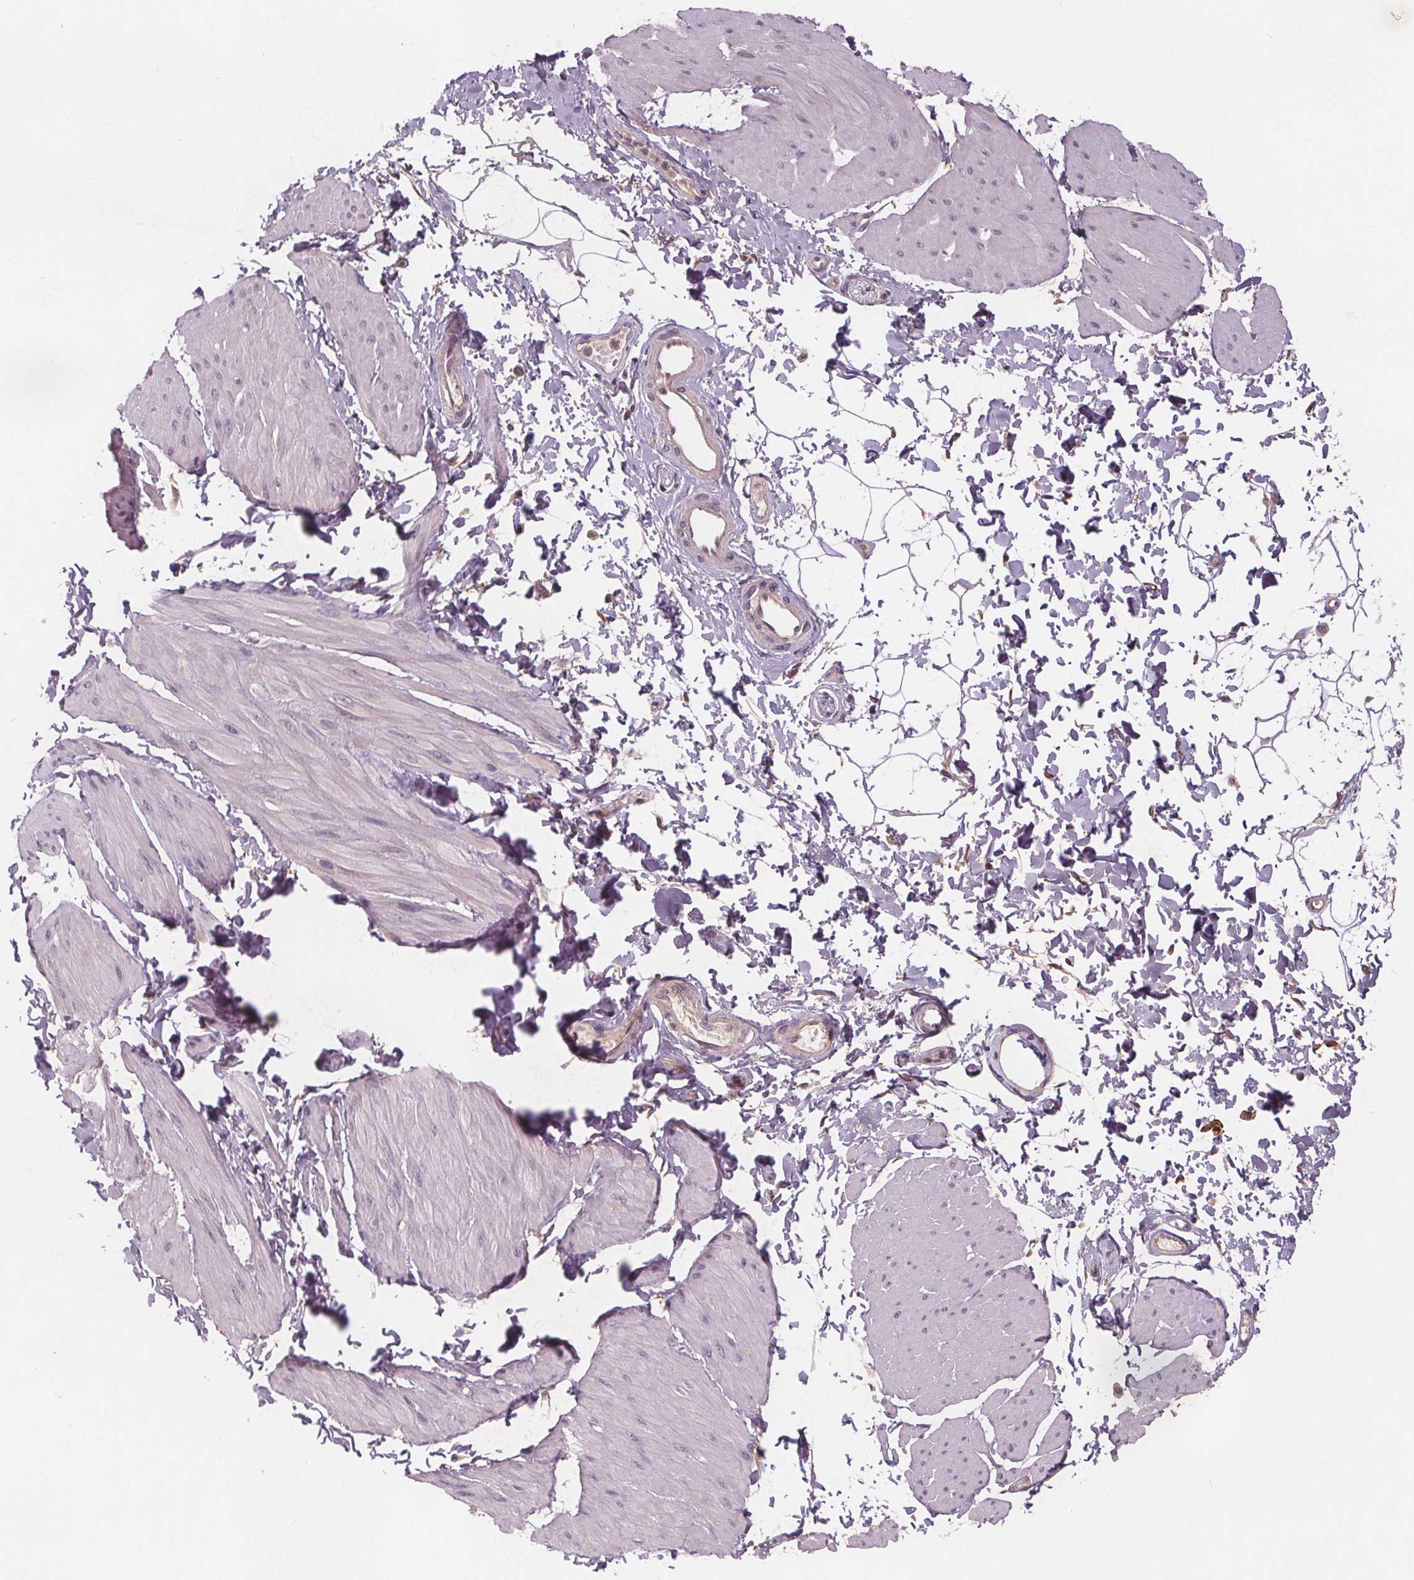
{"staining": {"intensity": "negative", "quantity": "none", "location": "none"}, "tissue": "adipose tissue", "cell_type": "Adipocytes", "image_type": "normal", "snomed": [{"axis": "morphology", "description": "Normal tissue, NOS"}, {"axis": "topography", "description": "Smooth muscle"}, {"axis": "topography", "description": "Peripheral nerve tissue"}], "caption": "The histopathology image demonstrates no significant positivity in adipocytes of adipose tissue.", "gene": "TMEM80", "patient": {"sex": "male", "age": 58}}